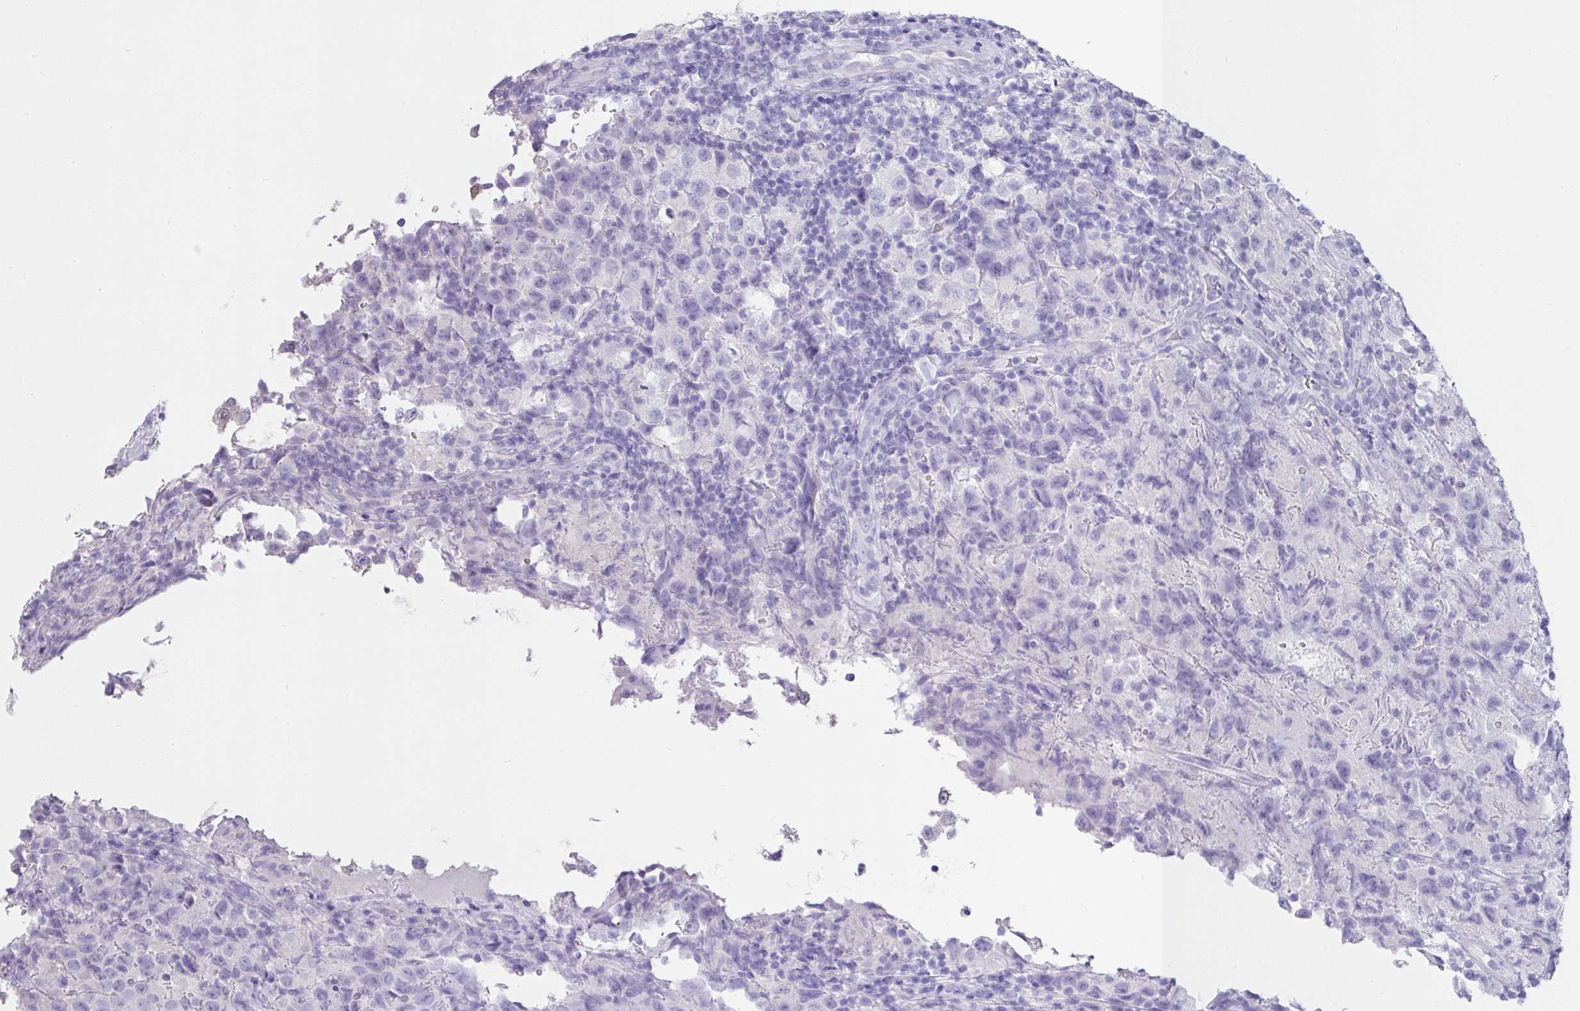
{"staining": {"intensity": "negative", "quantity": "none", "location": "none"}, "tissue": "testis cancer", "cell_type": "Tumor cells", "image_type": "cancer", "snomed": [{"axis": "morphology", "description": "Seminoma, NOS"}, {"axis": "morphology", "description": "Carcinoma, Embryonal, NOS"}, {"axis": "topography", "description": "Testis"}], "caption": "Tumor cells show no significant protein positivity in testis cancer (embryonal carcinoma).", "gene": "VCY1B", "patient": {"sex": "male", "age": 41}}